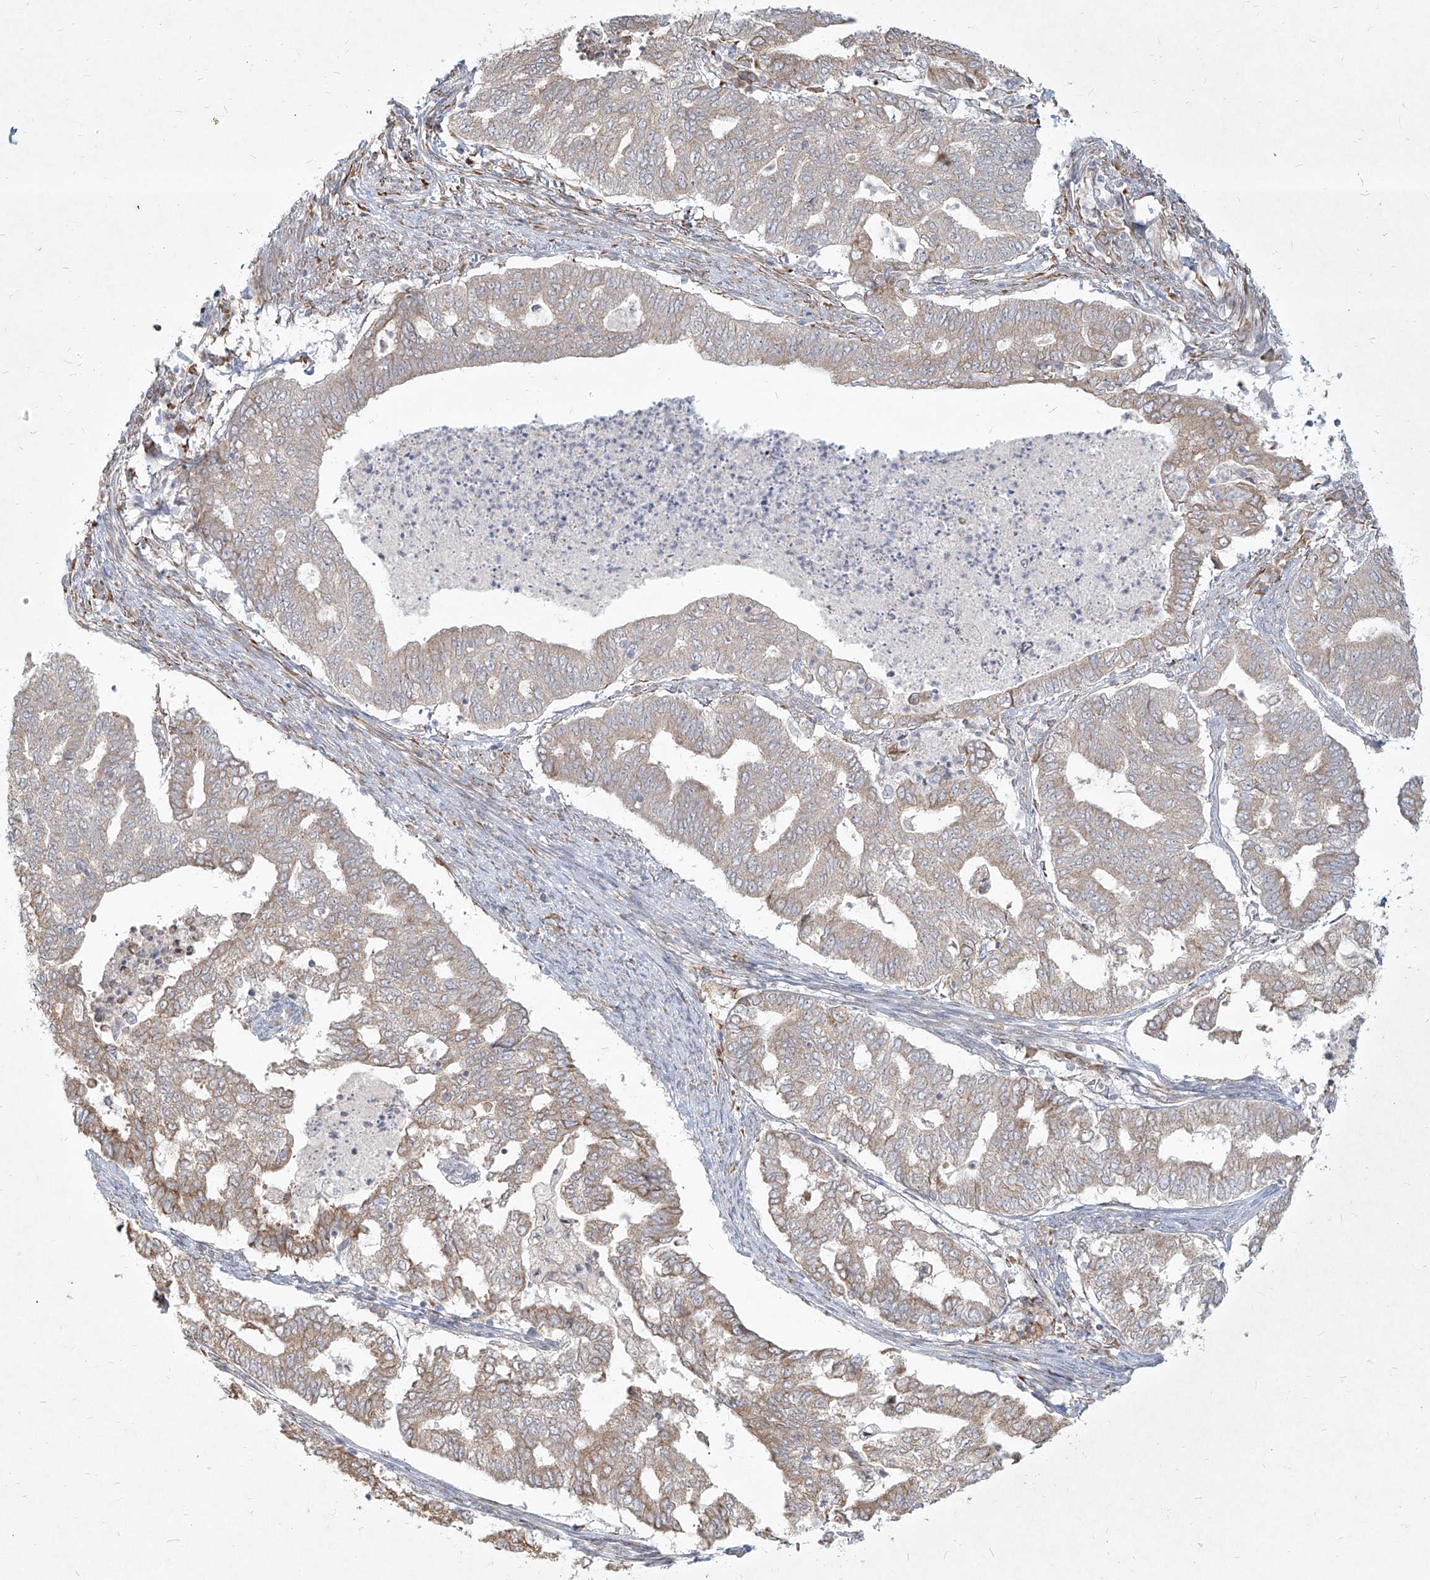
{"staining": {"intensity": "weak", "quantity": "<25%", "location": "cytoplasmic/membranous"}, "tissue": "endometrial cancer", "cell_type": "Tumor cells", "image_type": "cancer", "snomed": [{"axis": "morphology", "description": "Adenocarcinoma, NOS"}, {"axis": "topography", "description": "Endometrium"}], "caption": "A micrograph of human adenocarcinoma (endometrial) is negative for staining in tumor cells. Brightfield microscopy of IHC stained with DAB (brown) and hematoxylin (blue), captured at high magnification.", "gene": "CD209", "patient": {"sex": "female", "age": 79}}